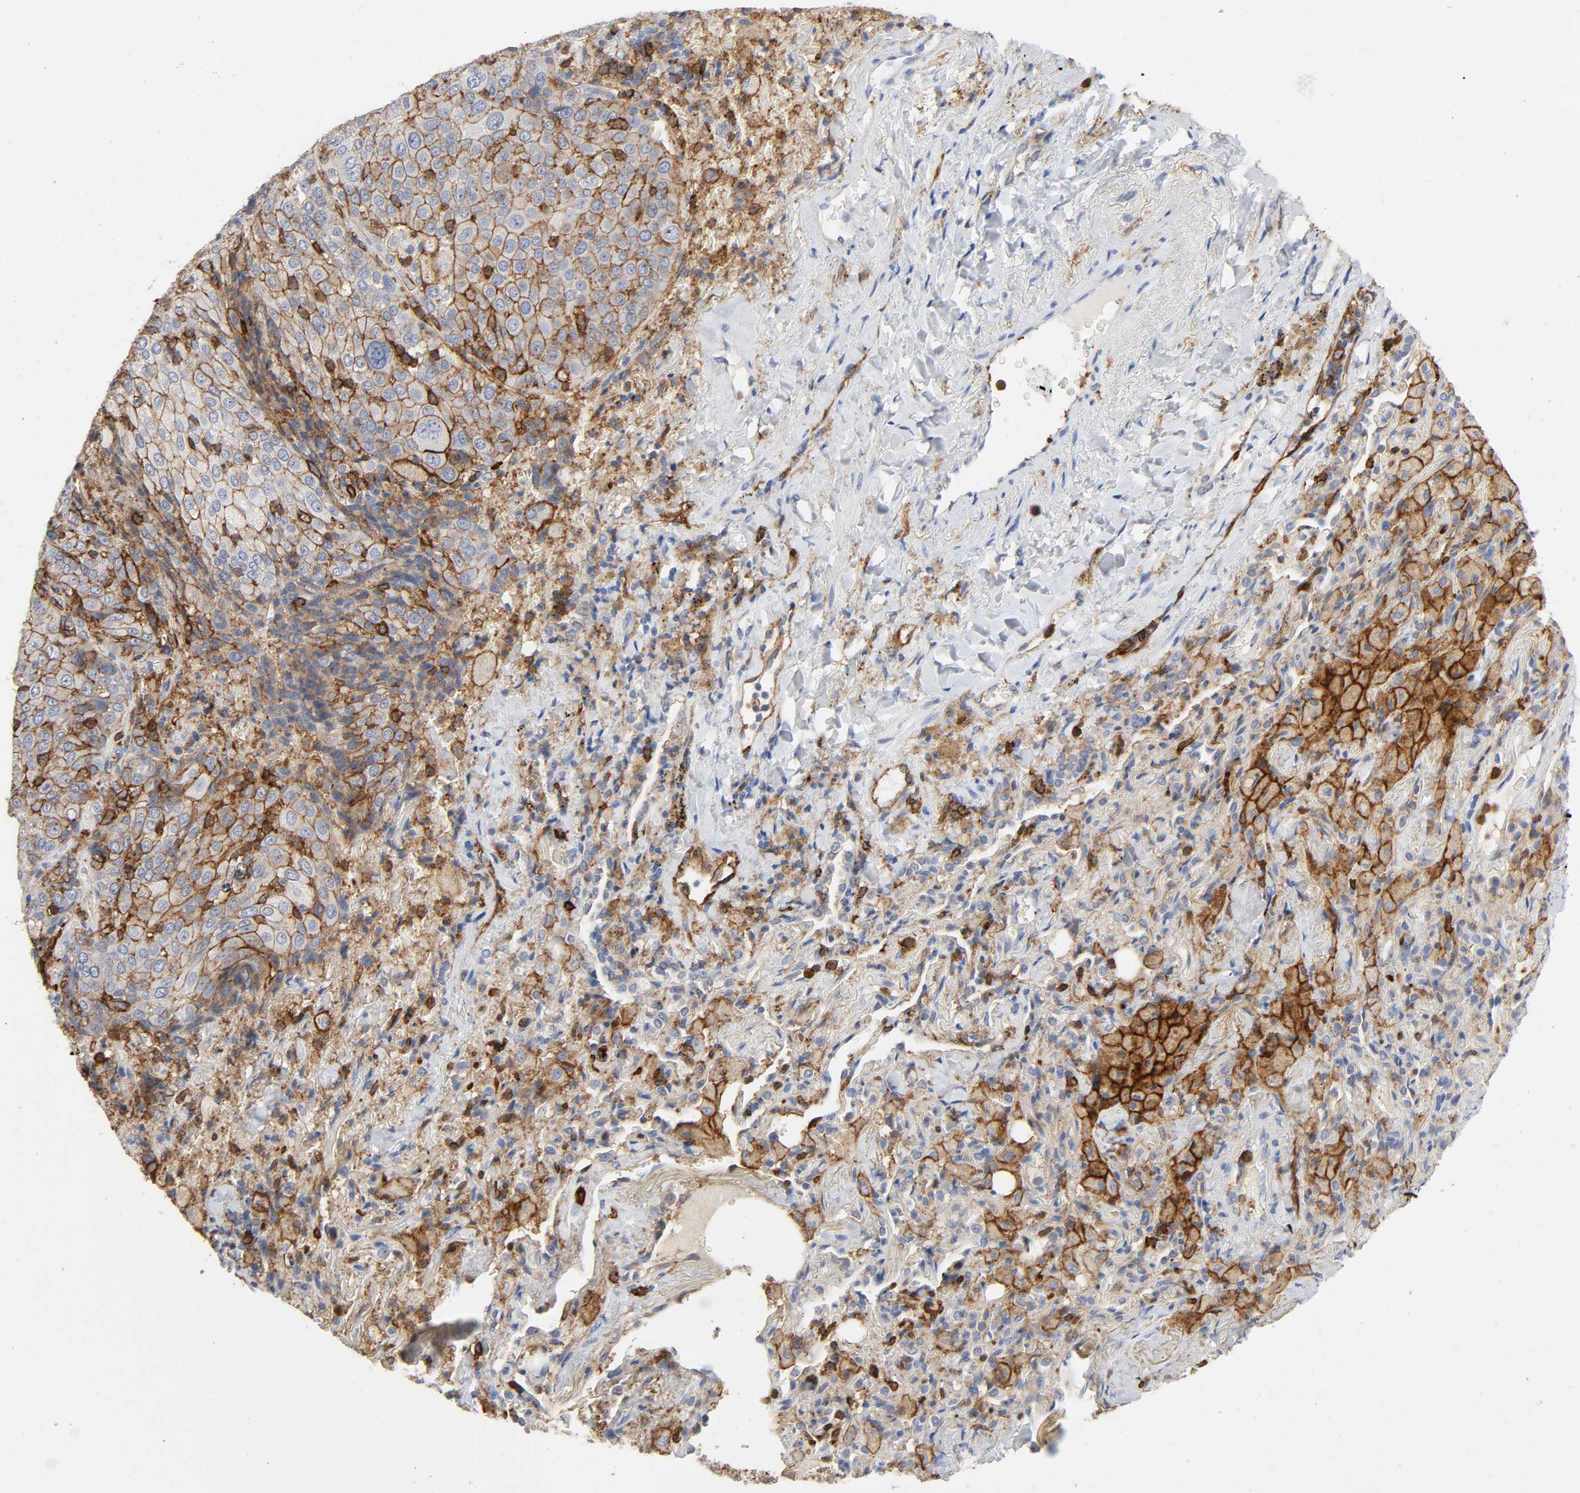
{"staining": {"intensity": "strong", "quantity": "25%-75%", "location": "cytoplasmic/membranous"}, "tissue": "lung cancer", "cell_type": "Tumor cells", "image_type": "cancer", "snomed": [{"axis": "morphology", "description": "Squamous cell carcinoma, NOS"}, {"axis": "topography", "description": "Lung"}], "caption": "This is an image of IHC staining of lung cancer, which shows strong staining in the cytoplasmic/membranous of tumor cells.", "gene": "LYN", "patient": {"sex": "male", "age": 54}}